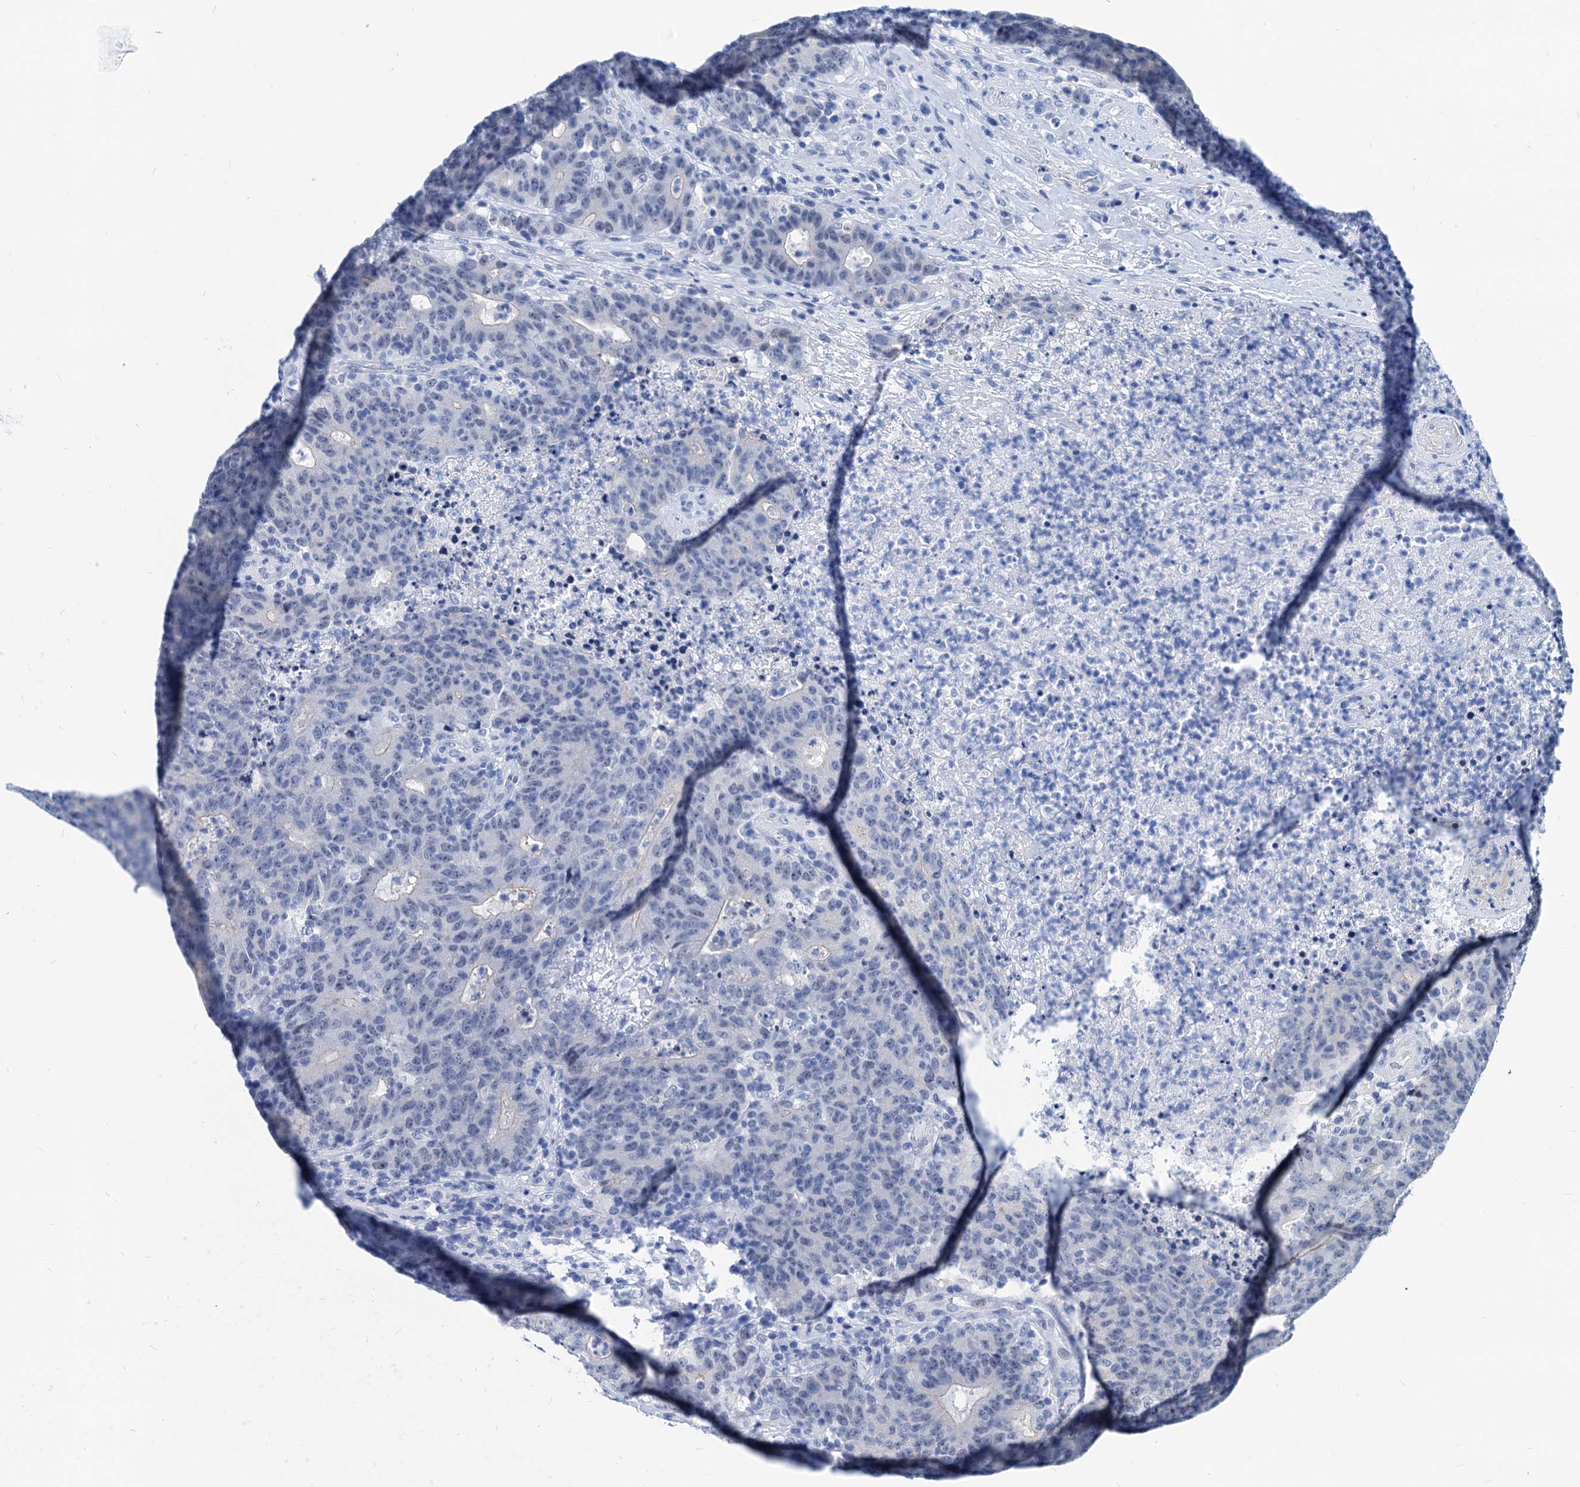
{"staining": {"intensity": "negative", "quantity": "none", "location": "none"}, "tissue": "colorectal cancer", "cell_type": "Tumor cells", "image_type": "cancer", "snomed": [{"axis": "morphology", "description": "Adenocarcinoma, NOS"}, {"axis": "topography", "description": "Colon"}], "caption": "Colorectal cancer stained for a protein using immunohistochemistry (IHC) reveals no staining tumor cells.", "gene": "HSF2", "patient": {"sex": "female", "age": 75}}